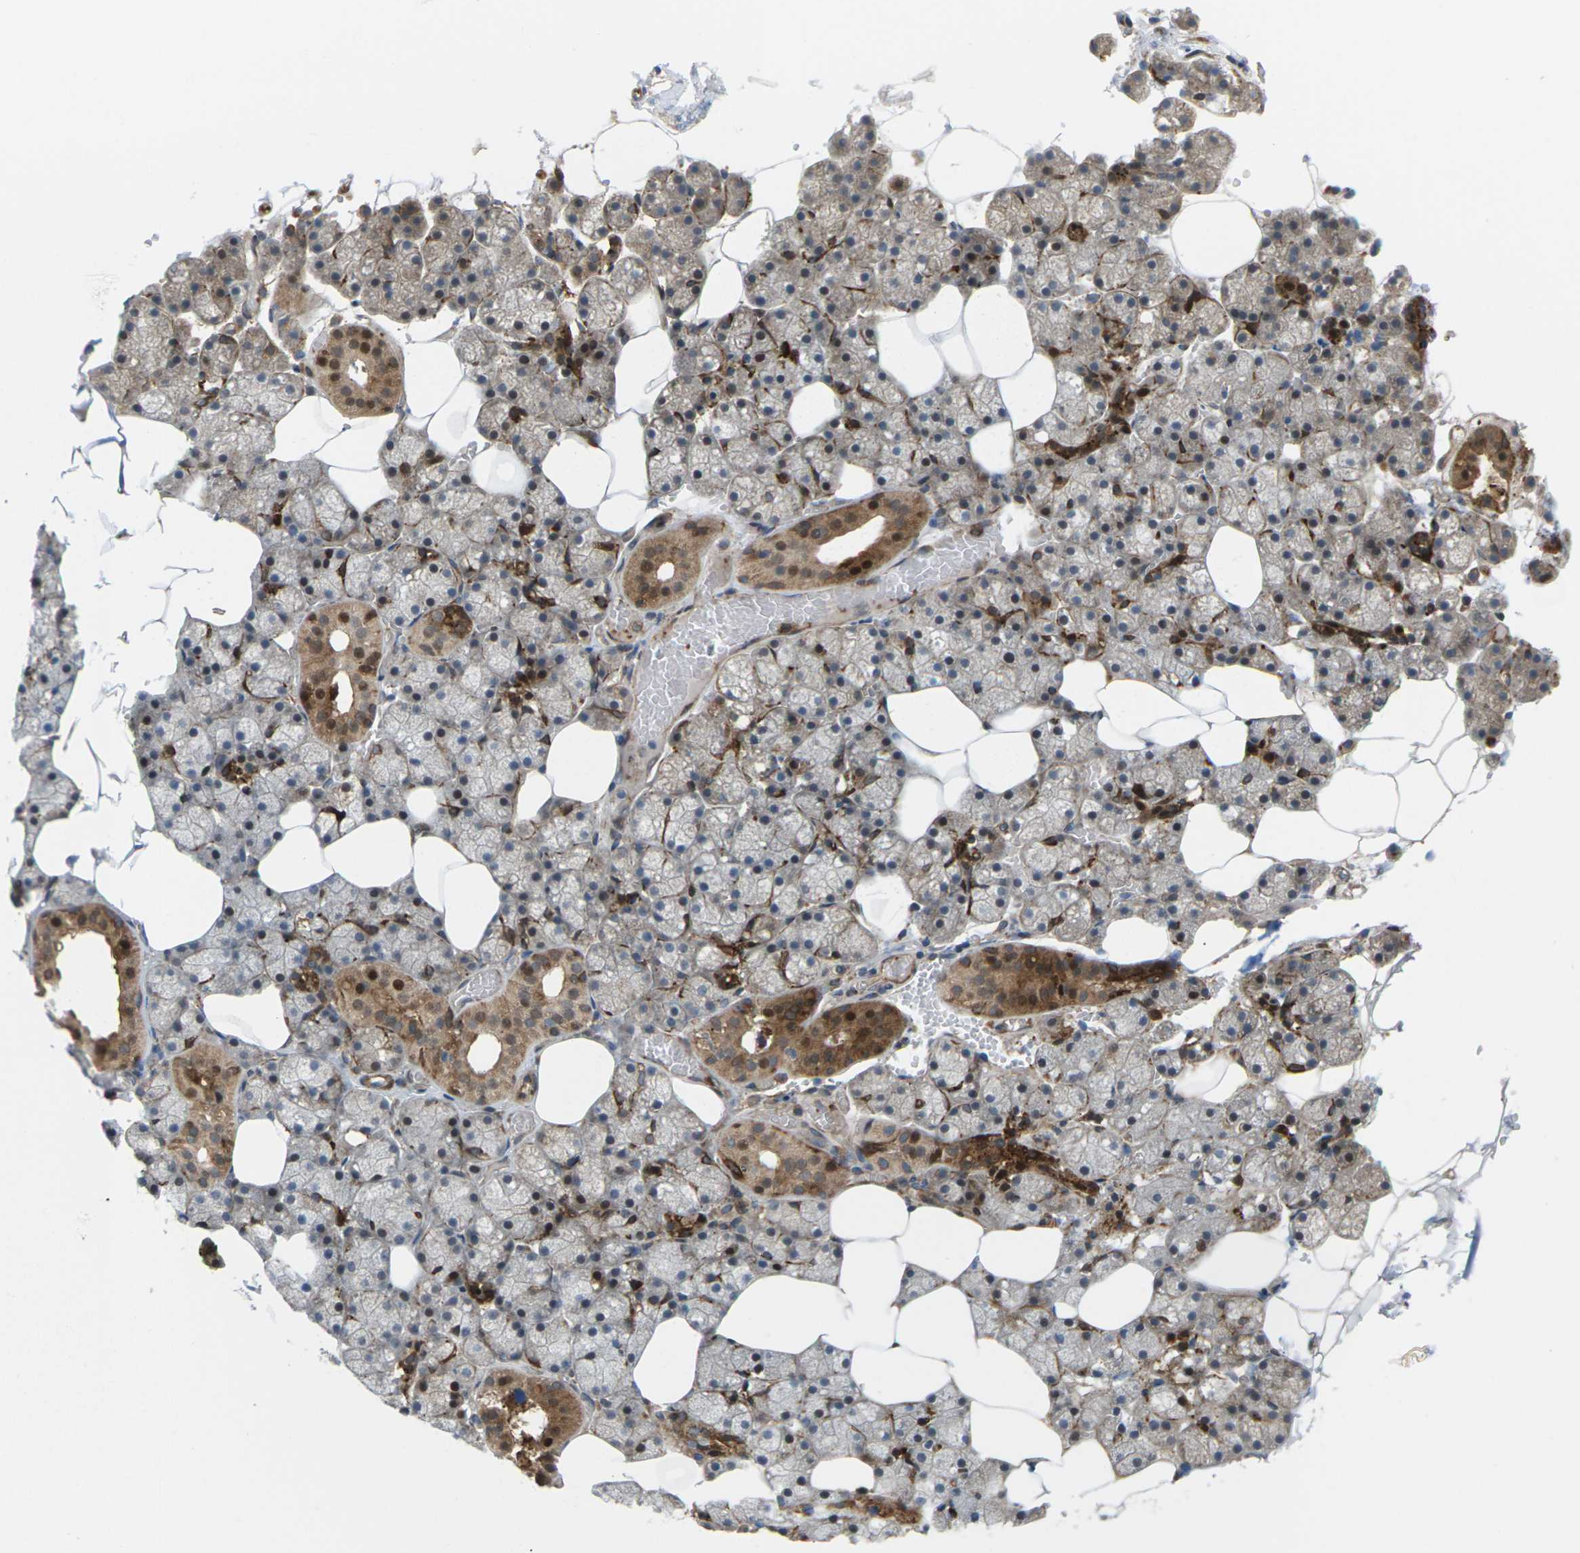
{"staining": {"intensity": "moderate", "quantity": ">75%", "location": "cytoplasmic/membranous,nuclear"}, "tissue": "salivary gland", "cell_type": "Glandular cells", "image_type": "normal", "snomed": [{"axis": "morphology", "description": "Normal tissue, NOS"}, {"axis": "topography", "description": "Salivary gland"}], "caption": "Immunohistochemical staining of normal salivary gland shows medium levels of moderate cytoplasmic/membranous,nuclear staining in about >75% of glandular cells. The staining was performed using DAB (3,3'-diaminobenzidine), with brown indicating positive protein expression. Nuclei are stained blue with hematoxylin.", "gene": "ROBO1", "patient": {"sex": "male", "age": 62}}